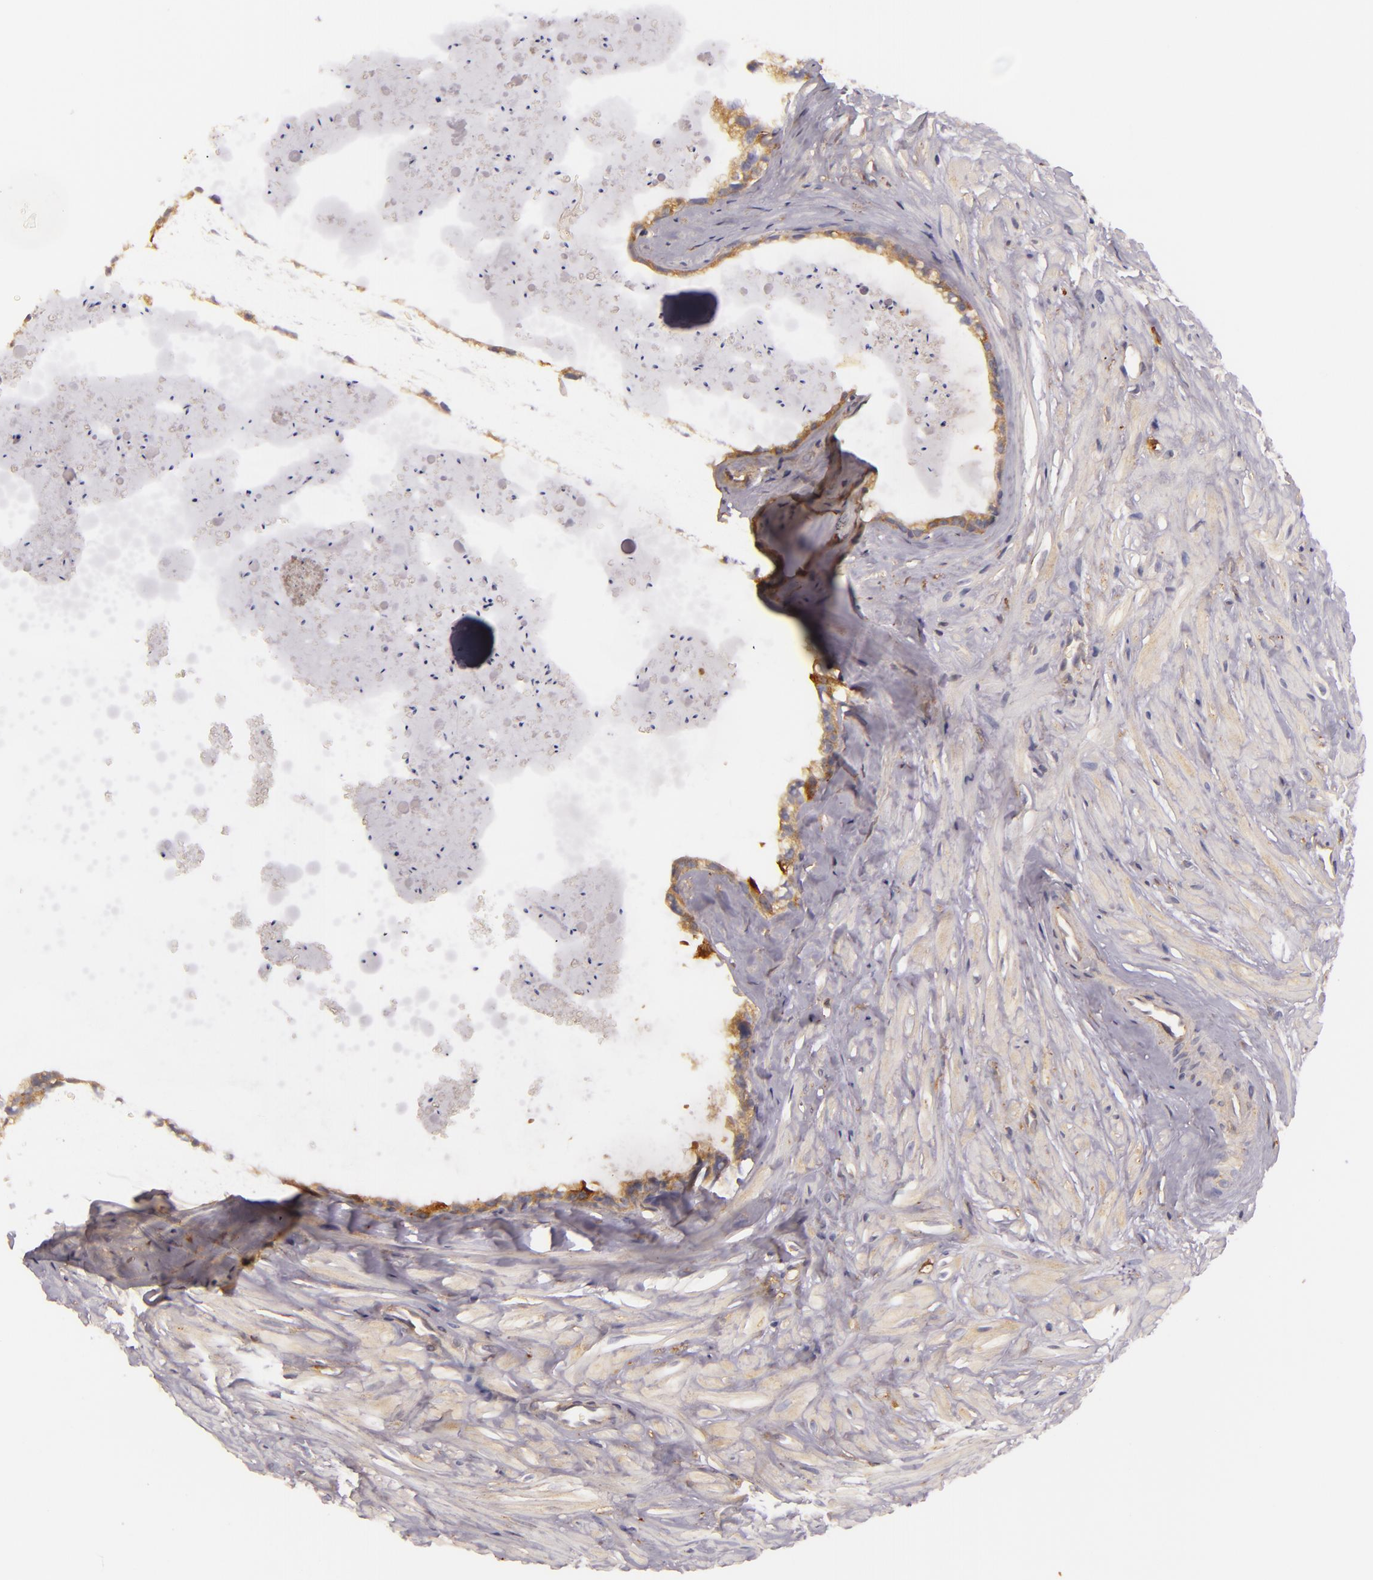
{"staining": {"intensity": "moderate", "quantity": ">75%", "location": "cytoplasmic/membranous"}, "tissue": "seminal vesicle", "cell_type": "Glandular cells", "image_type": "normal", "snomed": [{"axis": "morphology", "description": "Normal tissue, NOS"}, {"axis": "topography", "description": "Seminal veicle"}], "caption": "DAB (3,3'-diaminobenzidine) immunohistochemical staining of unremarkable seminal vesicle shows moderate cytoplasmic/membranous protein expression in about >75% of glandular cells. Nuclei are stained in blue.", "gene": "TOM1", "patient": {"sex": "male", "age": 60}}